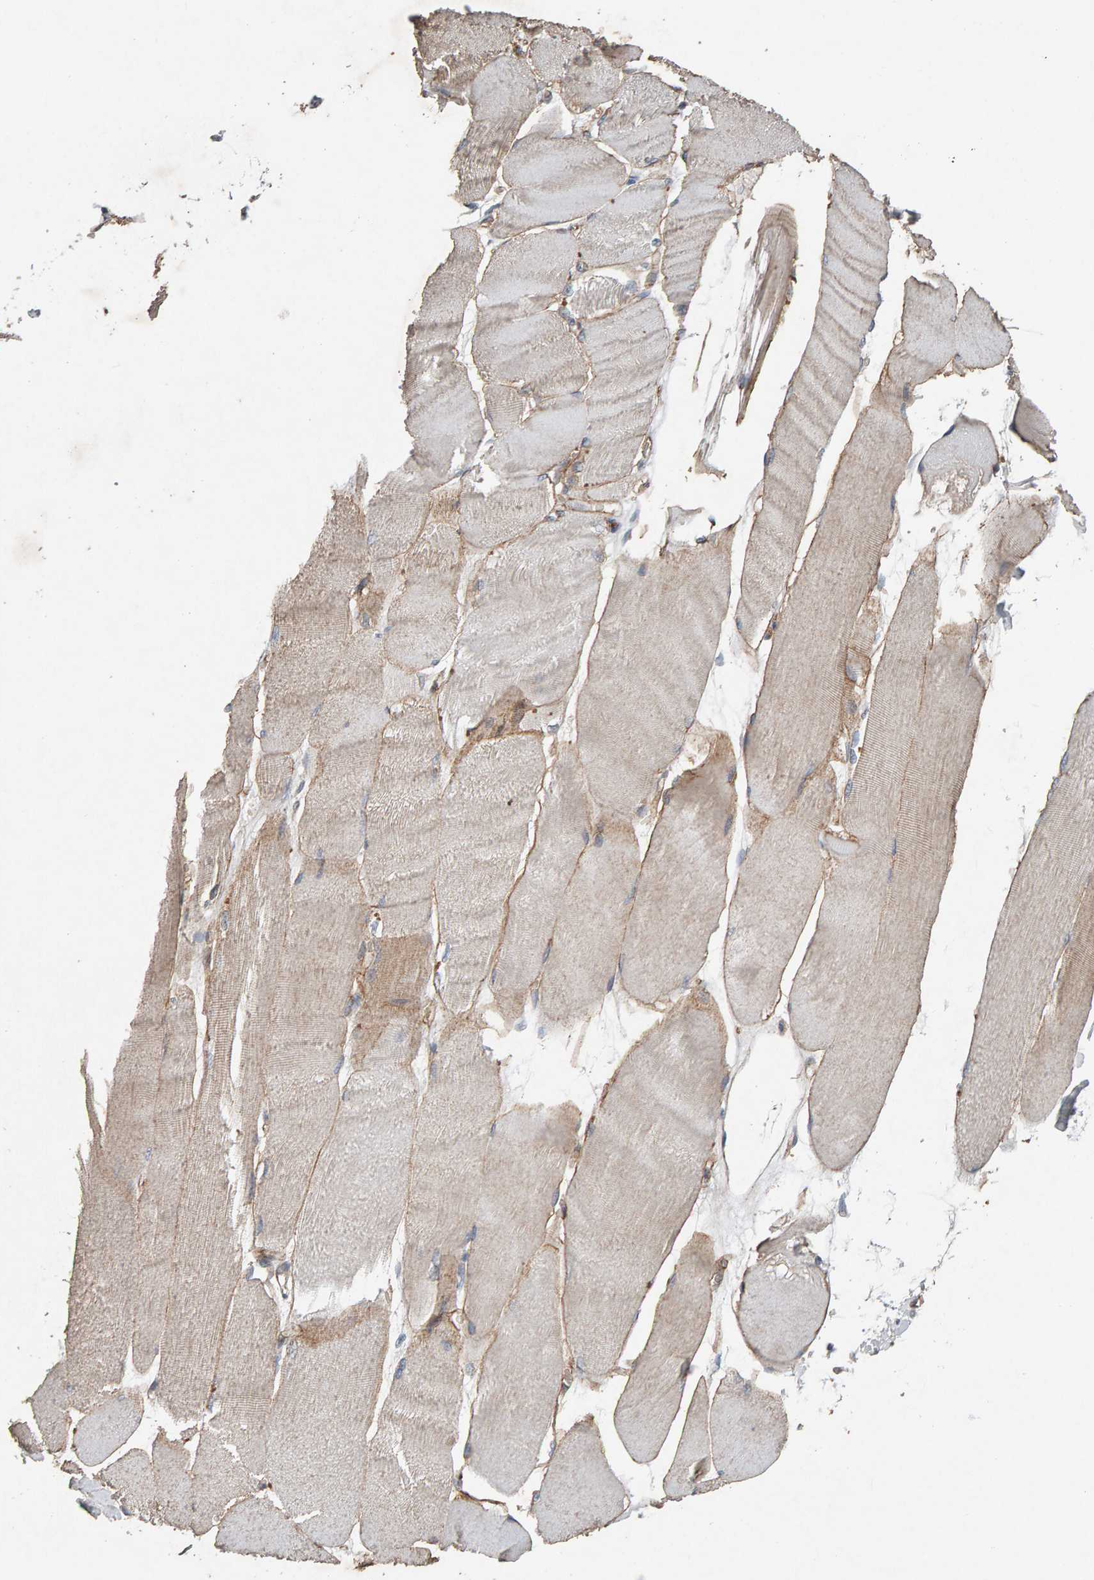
{"staining": {"intensity": "weak", "quantity": "25%-75%", "location": "cytoplasmic/membranous"}, "tissue": "skeletal muscle", "cell_type": "Myocytes", "image_type": "normal", "snomed": [{"axis": "morphology", "description": "Normal tissue, NOS"}, {"axis": "morphology", "description": "Squamous cell carcinoma, NOS"}, {"axis": "topography", "description": "Skeletal muscle"}], "caption": "Protein staining displays weak cytoplasmic/membranous positivity in about 25%-75% of myocytes in normal skeletal muscle. Using DAB (3,3'-diaminobenzidine) (brown) and hematoxylin (blue) stains, captured at high magnification using brightfield microscopy.", "gene": "PTPRM", "patient": {"sex": "male", "age": 51}}